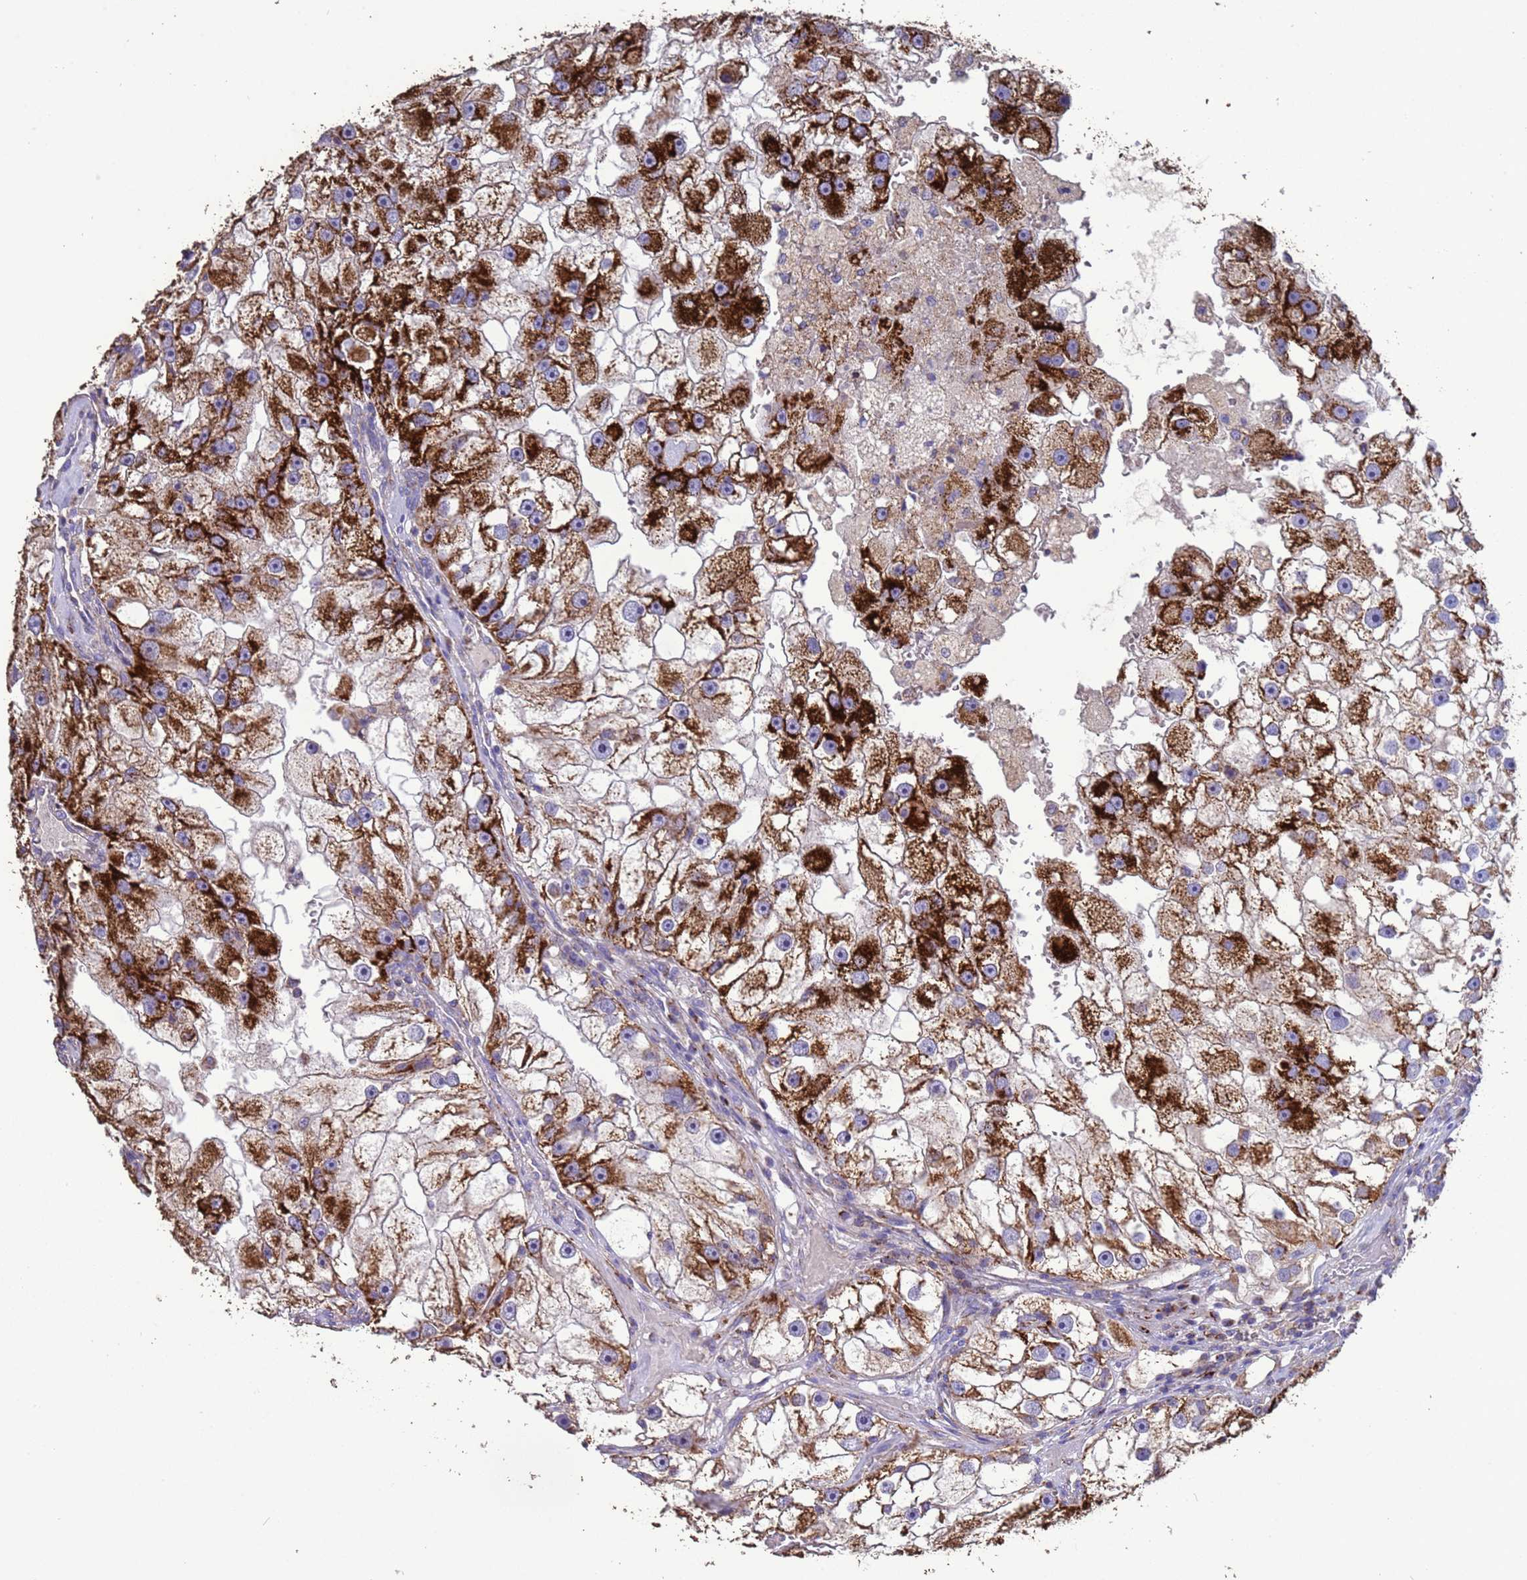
{"staining": {"intensity": "strong", "quantity": ">75%", "location": "cytoplasmic/membranous"}, "tissue": "renal cancer", "cell_type": "Tumor cells", "image_type": "cancer", "snomed": [{"axis": "morphology", "description": "Adenocarcinoma, NOS"}, {"axis": "topography", "description": "Kidney"}], "caption": "This histopathology image shows renal cancer stained with immunohistochemistry to label a protein in brown. The cytoplasmic/membranous of tumor cells show strong positivity for the protein. Nuclei are counter-stained blue.", "gene": "ZNFX1", "patient": {"sex": "male", "age": 63}}